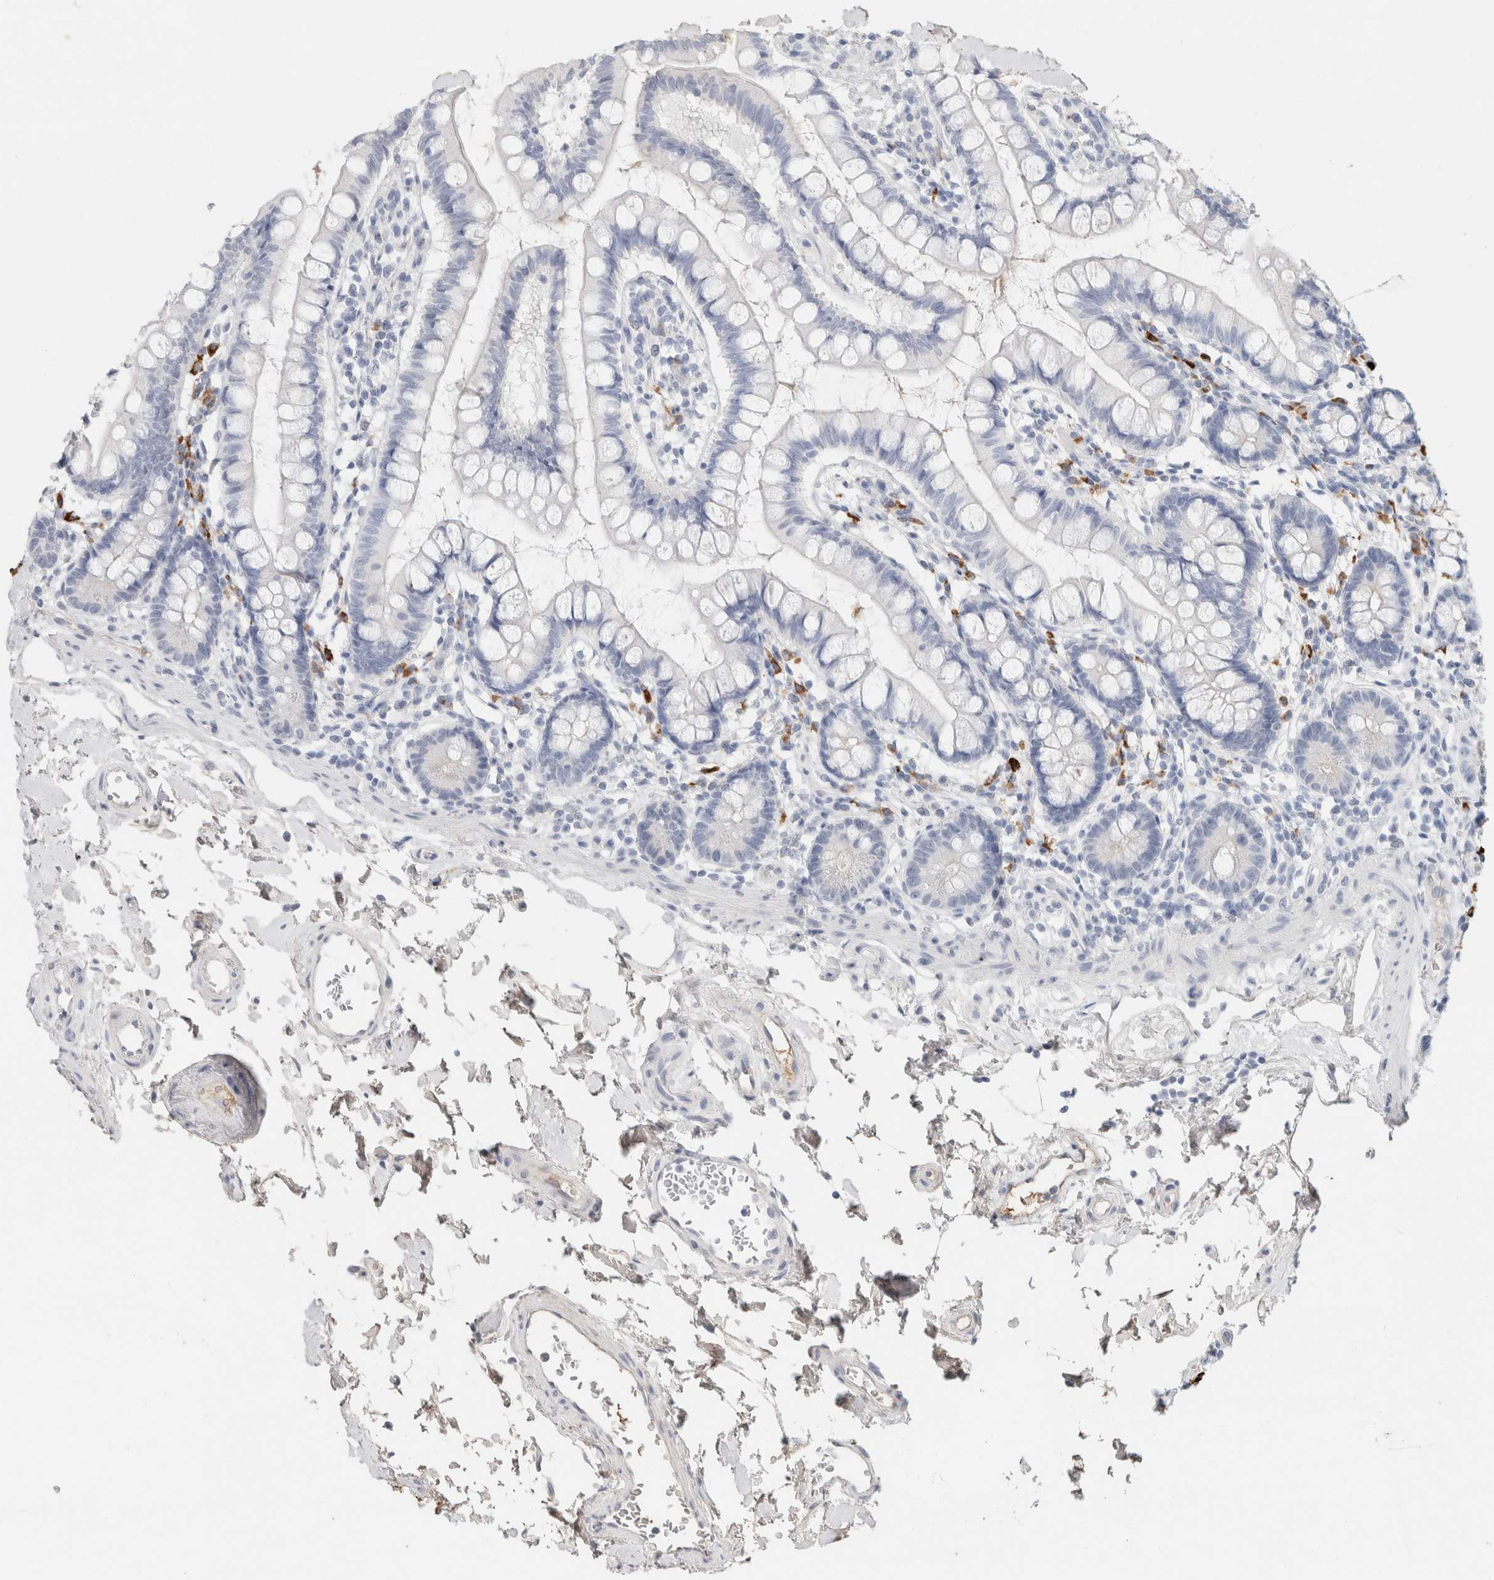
{"staining": {"intensity": "negative", "quantity": "none", "location": "none"}, "tissue": "small intestine", "cell_type": "Glandular cells", "image_type": "normal", "snomed": [{"axis": "morphology", "description": "Normal tissue, NOS"}, {"axis": "topography", "description": "Small intestine"}], "caption": "Protein analysis of unremarkable small intestine exhibits no significant expression in glandular cells.", "gene": "IL6", "patient": {"sex": "female", "age": 84}}